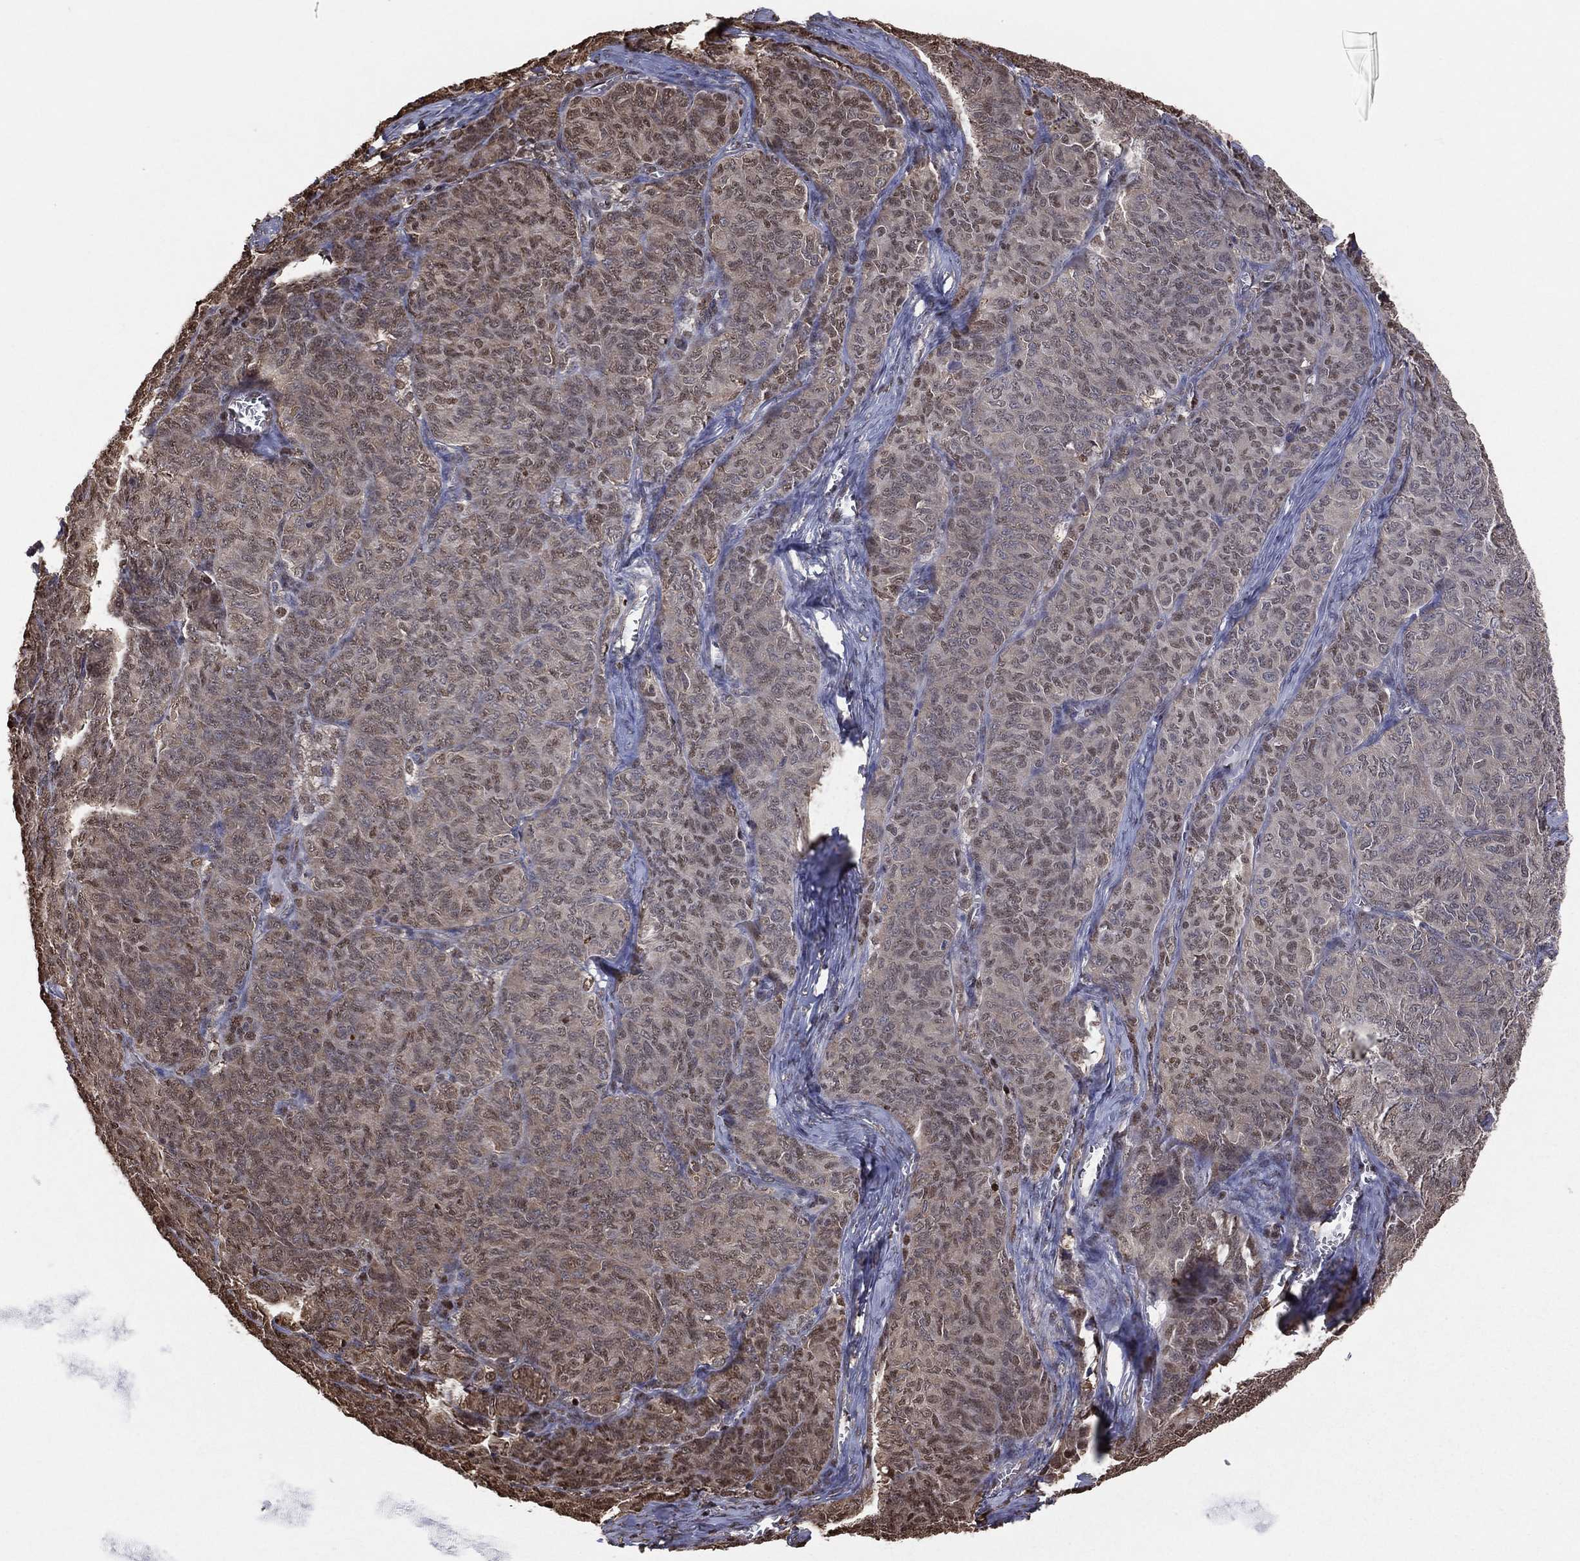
{"staining": {"intensity": "moderate", "quantity": "25%-75%", "location": "cytoplasmic/membranous"}, "tissue": "ovarian cancer", "cell_type": "Tumor cells", "image_type": "cancer", "snomed": [{"axis": "morphology", "description": "Carcinoma, endometroid"}, {"axis": "topography", "description": "Ovary"}], "caption": "DAB immunohistochemical staining of ovarian cancer displays moderate cytoplasmic/membranous protein positivity in about 25%-75% of tumor cells.", "gene": "GAPDH", "patient": {"sex": "female", "age": 80}}